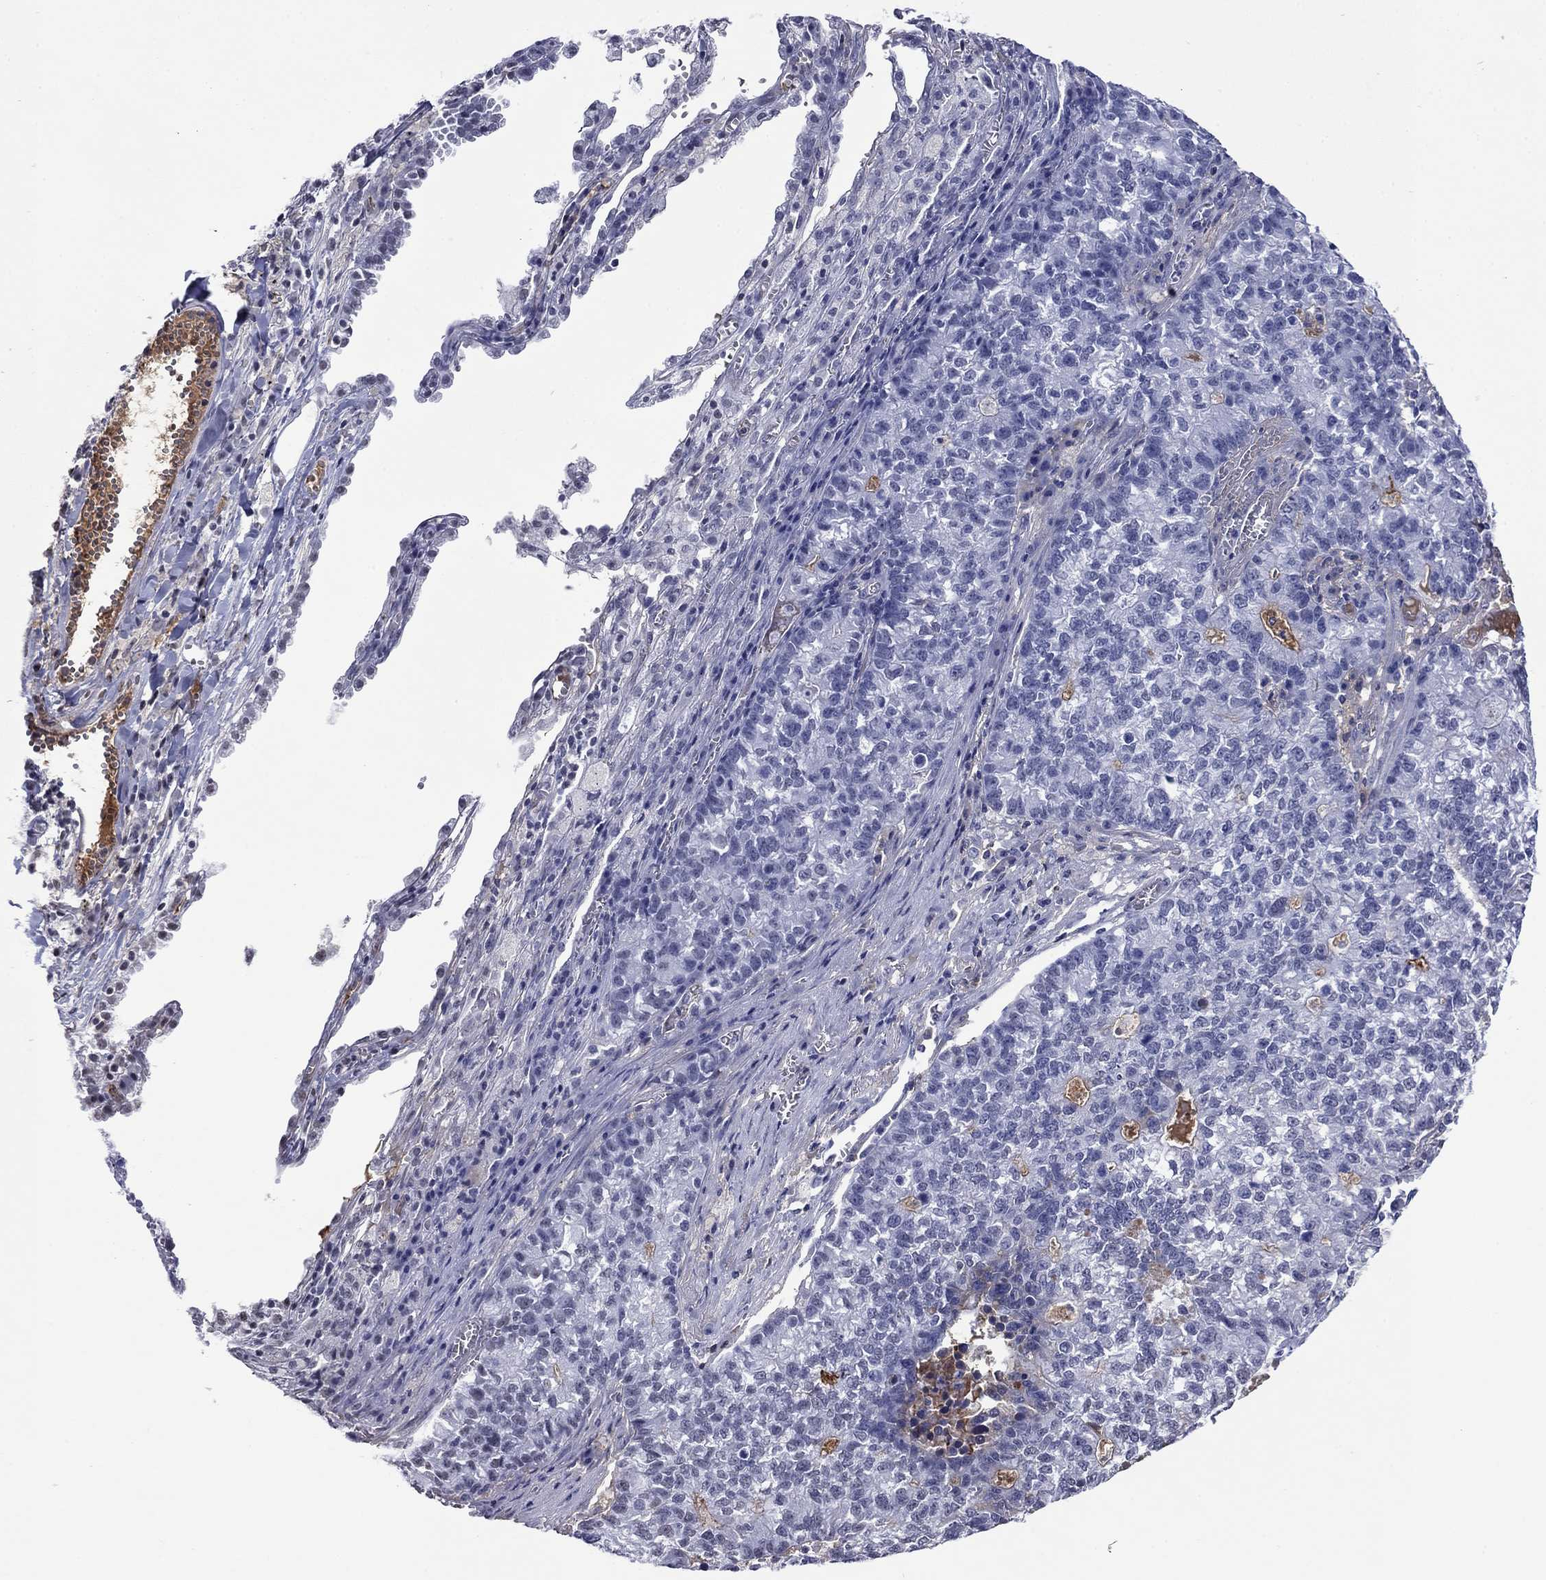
{"staining": {"intensity": "negative", "quantity": "none", "location": "none"}, "tissue": "lung cancer", "cell_type": "Tumor cells", "image_type": "cancer", "snomed": [{"axis": "morphology", "description": "Adenocarcinoma, NOS"}, {"axis": "topography", "description": "Lung"}], "caption": "Adenocarcinoma (lung) was stained to show a protein in brown. There is no significant positivity in tumor cells.", "gene": "APOA2", "patient": {"sex": "male", "age": 57}}